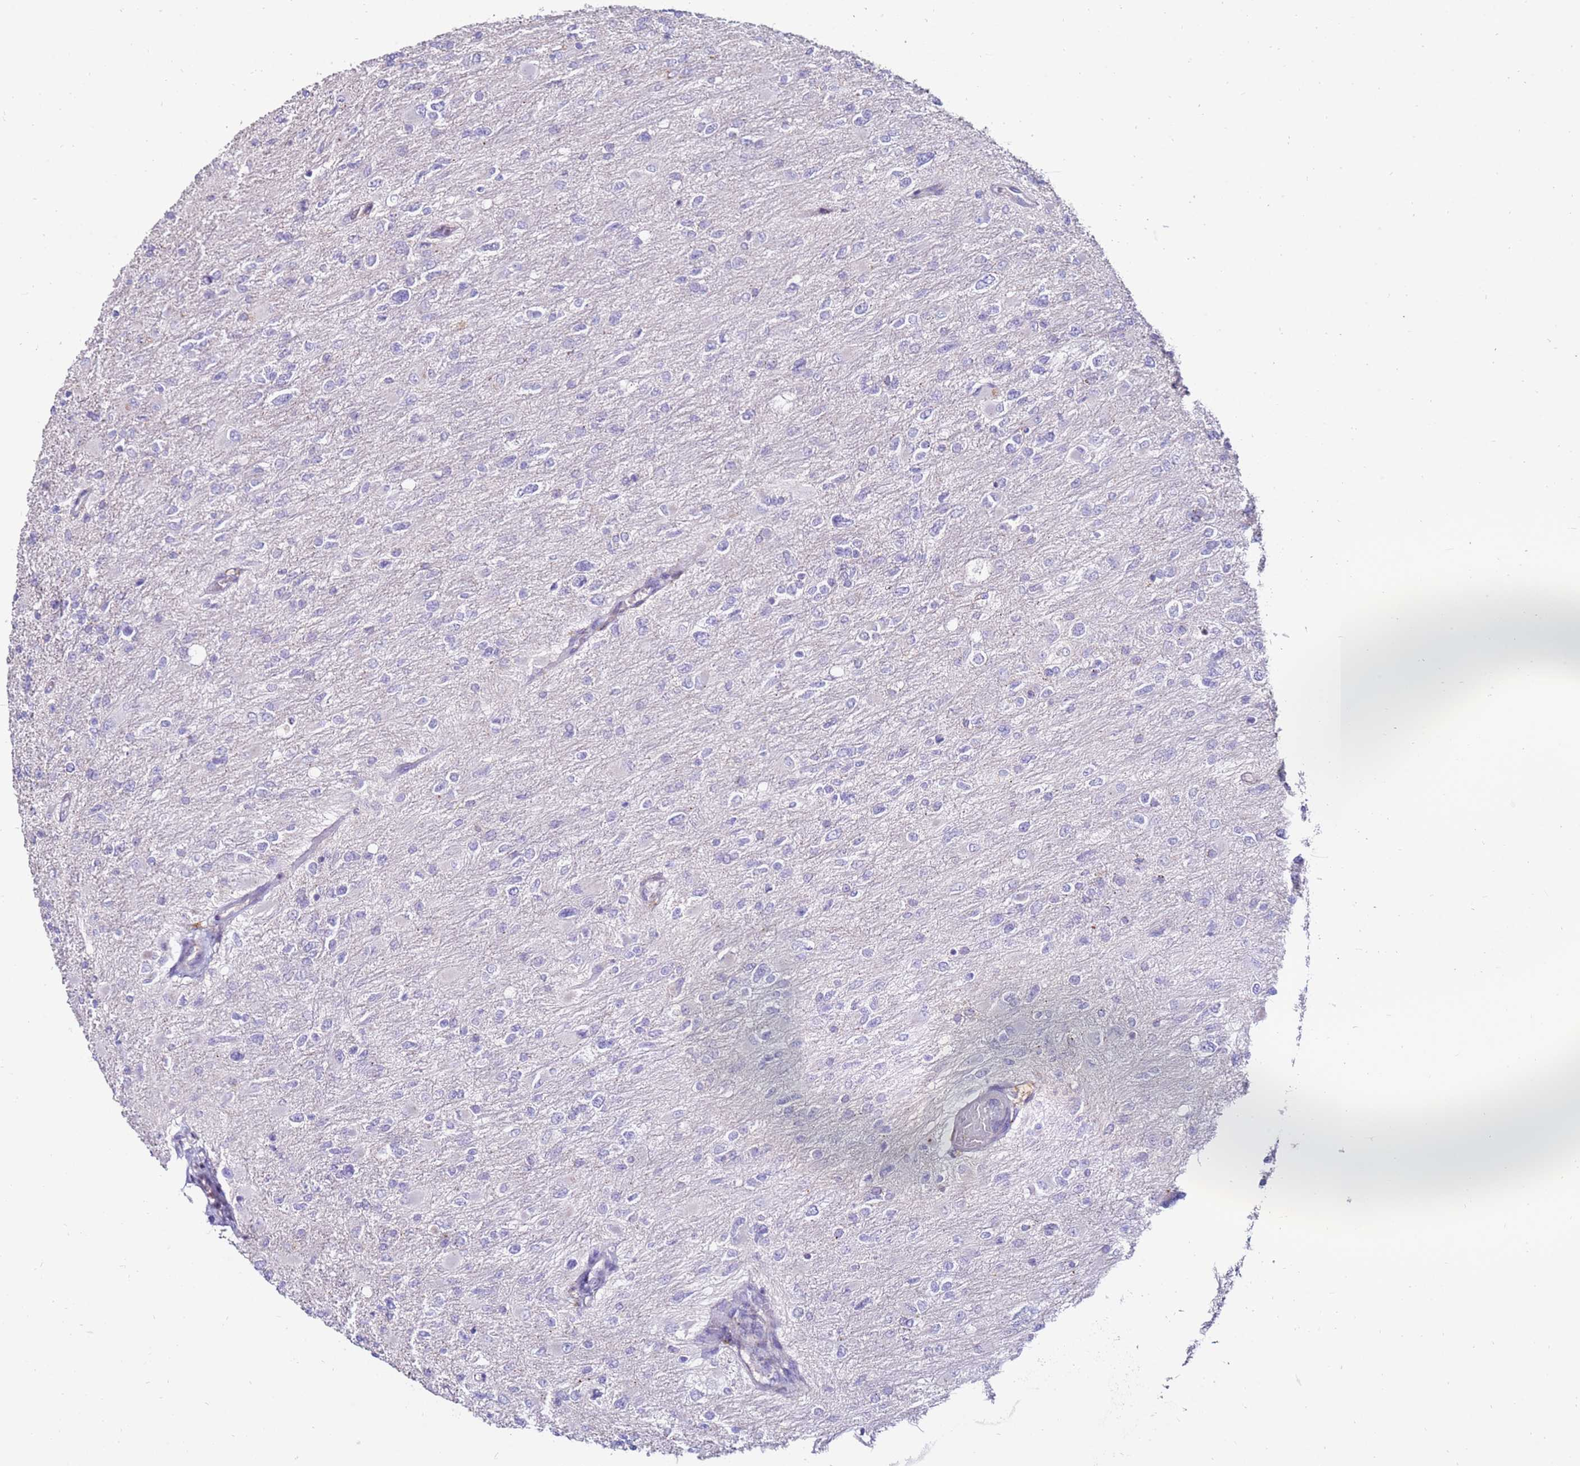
{"staining": {"intensity": "negative", "quantity": "none", "location": "none"}, "tissue": "glioma", "cell_type": "Tumor cells", "image_type": "cancer", "snomed": [{"axis": "morphology", "description": "Glioma, malignant, High grade"}, {"axis": "topography", "description": "Cerebral cortex"}], "caption": "This is an immunohistochemistry photomicrograph of malignant high-grade glioma. There is no positivity in tumor cells.", "gene": "CLEC4M", "patient": {"sex": "female", "age": 36}}